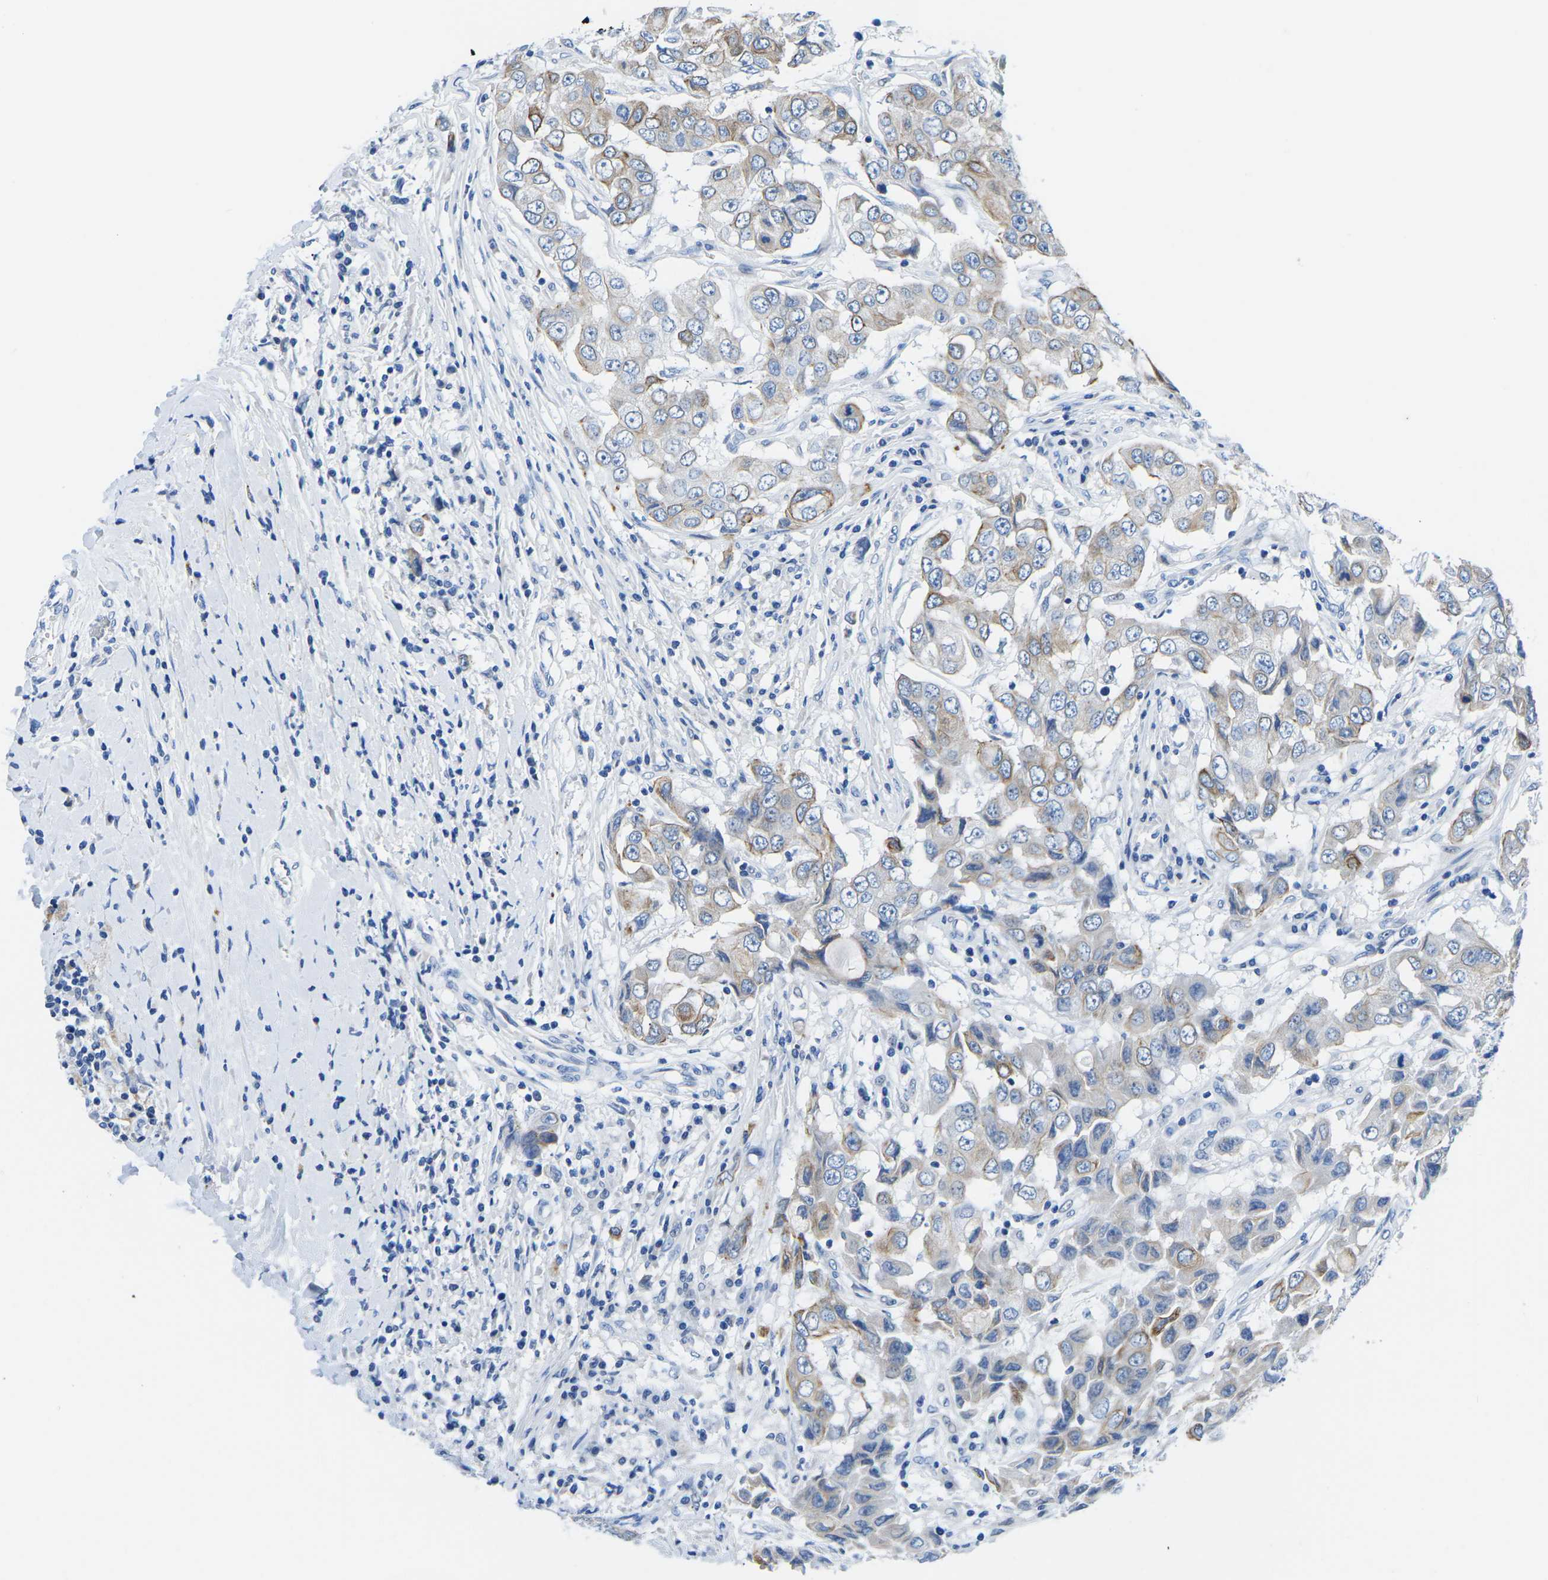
{"staining": {"intensity": "weak", "quantity": "25%-75%", "location": "cytoplasmic/membranous"}, "tissue": "breast cancer", "cell_type": "Tumor cells", "image_type": "cancer", "snomed": [{"axis": "morphology", "description": "Duct carcinoma"}, {"axis": "topography", "description": "Breast"}], "caption": "IHC image of neoplastic tissue: breast cancer (intraductal carcinoma) stained using immunohistochemistry (IHC) demonstrates low levels of weak protein expression localized specifically in the cytoplasmic/membranous of tumor cells, appearing as a cytoplasmic/membranous brown color.", "gene": "TM6SF1", "patient": {"sex": "female", "age": 27}}